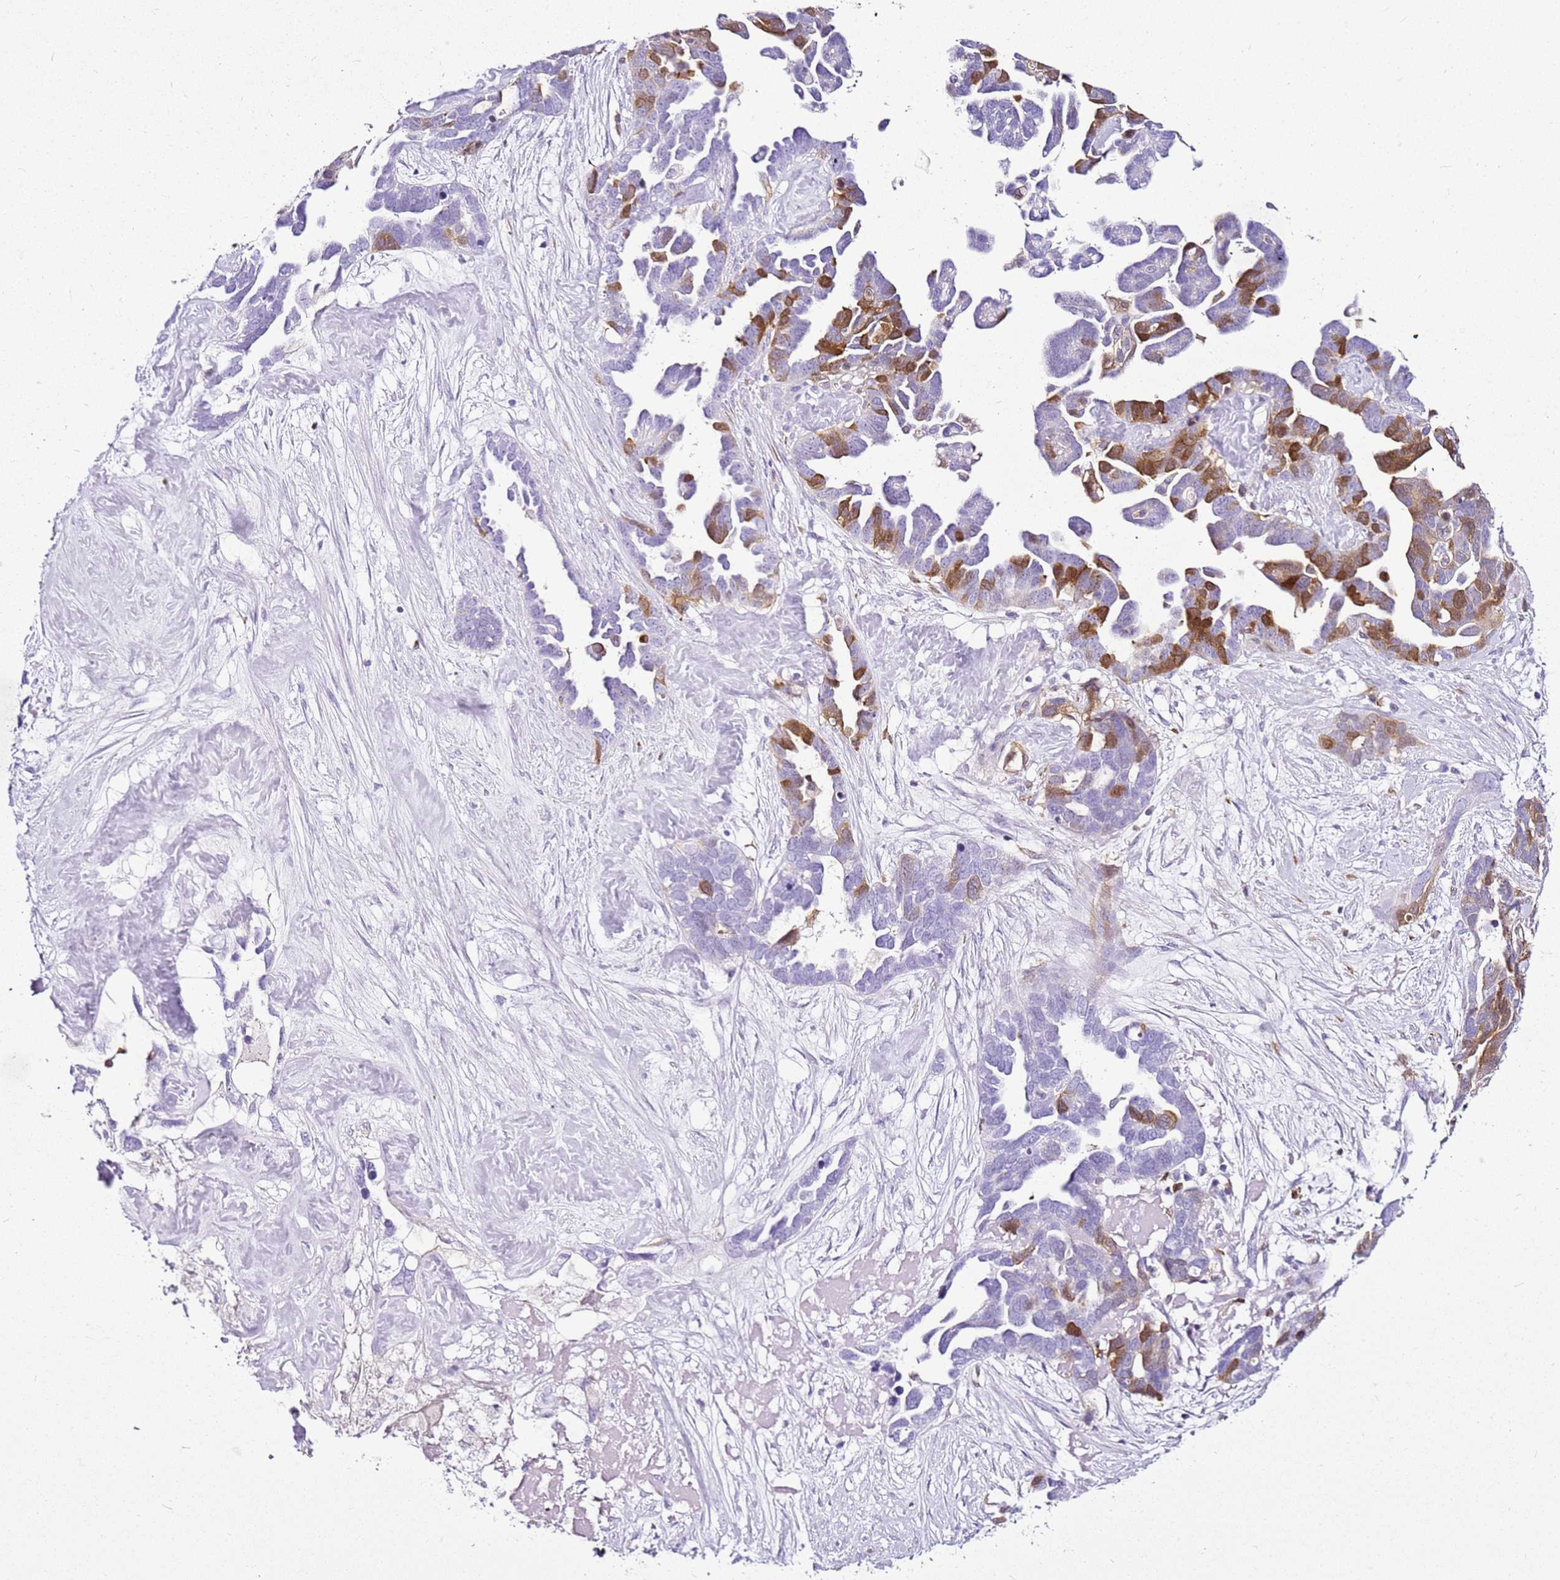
{"staining": {"intensity": "strong", "quantity": "25%-75%", "location": "cytoplasmic/membranous"}, "tissue": "ovarian cancer", "cell_type": "Tumor cells", "image_type": "cancer", "snomed": [{"axis": "morphology", "description": "Cystadenocarcinoma, serous, NOS"}, {"axis": "topography", "description": "Ovary"}], "caption": "High-magnification brightfield microscopy of ovarian cancer (serous cystadenocarcinoma) stained with DAB (brown) and counterstained with hematoxylin (blue). tumor cells exhibit strong cytoplasmic/membranous staining is present in approximately25%-75% of cells.", "gene": "SPC25", "patient": {"sex": "female", "age": 54}}